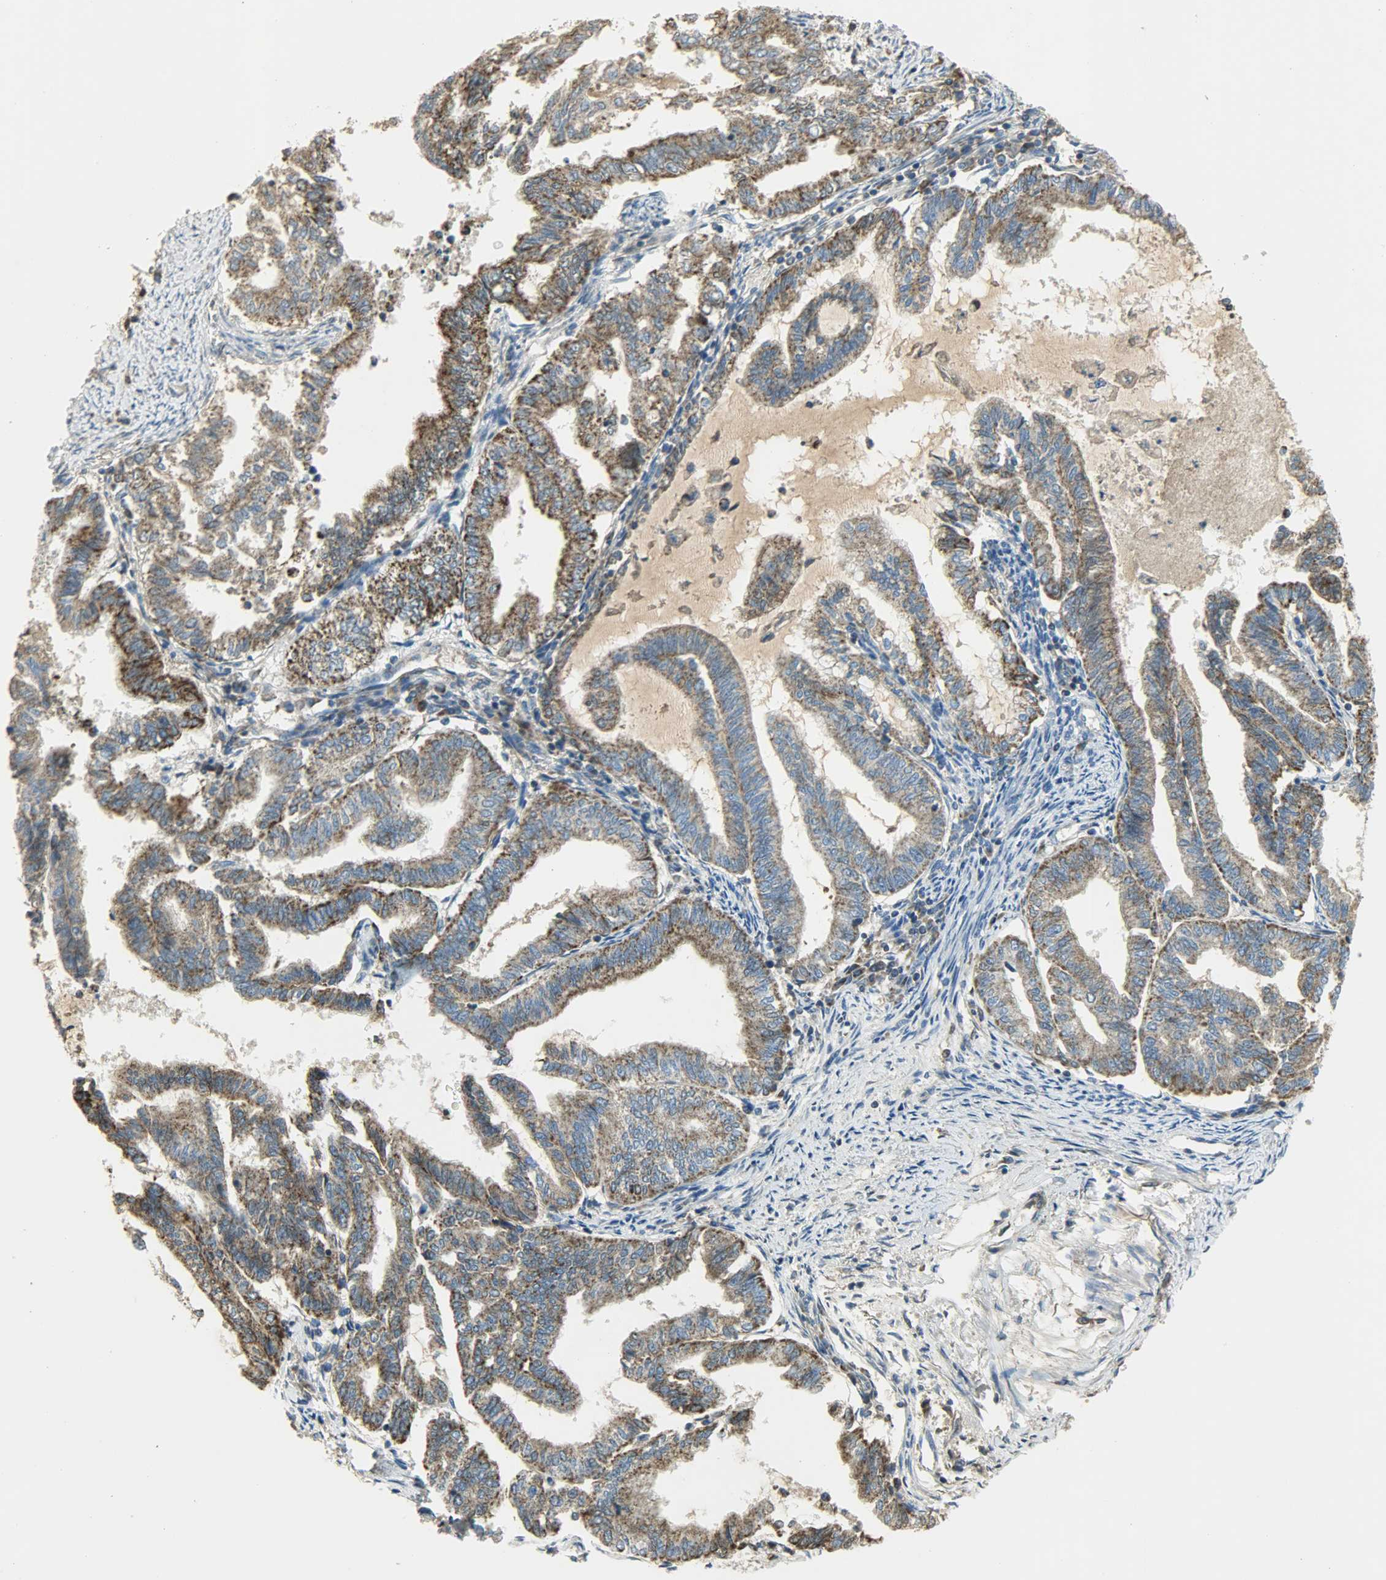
{"staining": {"intensity": "moderate", "quantity": ">75%", "location": "cytoplasmic/membranous"}, "tissue": "endometrial cancer", "cell_type": "Tumor cells", "image_type": "cancer", "snomed": [{"axis": "morphology", "description": "Adenocarcinoma, NOS"}, {"axis": "topography", "description": "Endometrium"}], "caption": "Protein staining demonstrates moderate cytoplasmic/membranous expression in about >75% of tumor cells in endometrial cancer.", "gene": "NNT", "patient": {"sex": "female", "age": 79}}